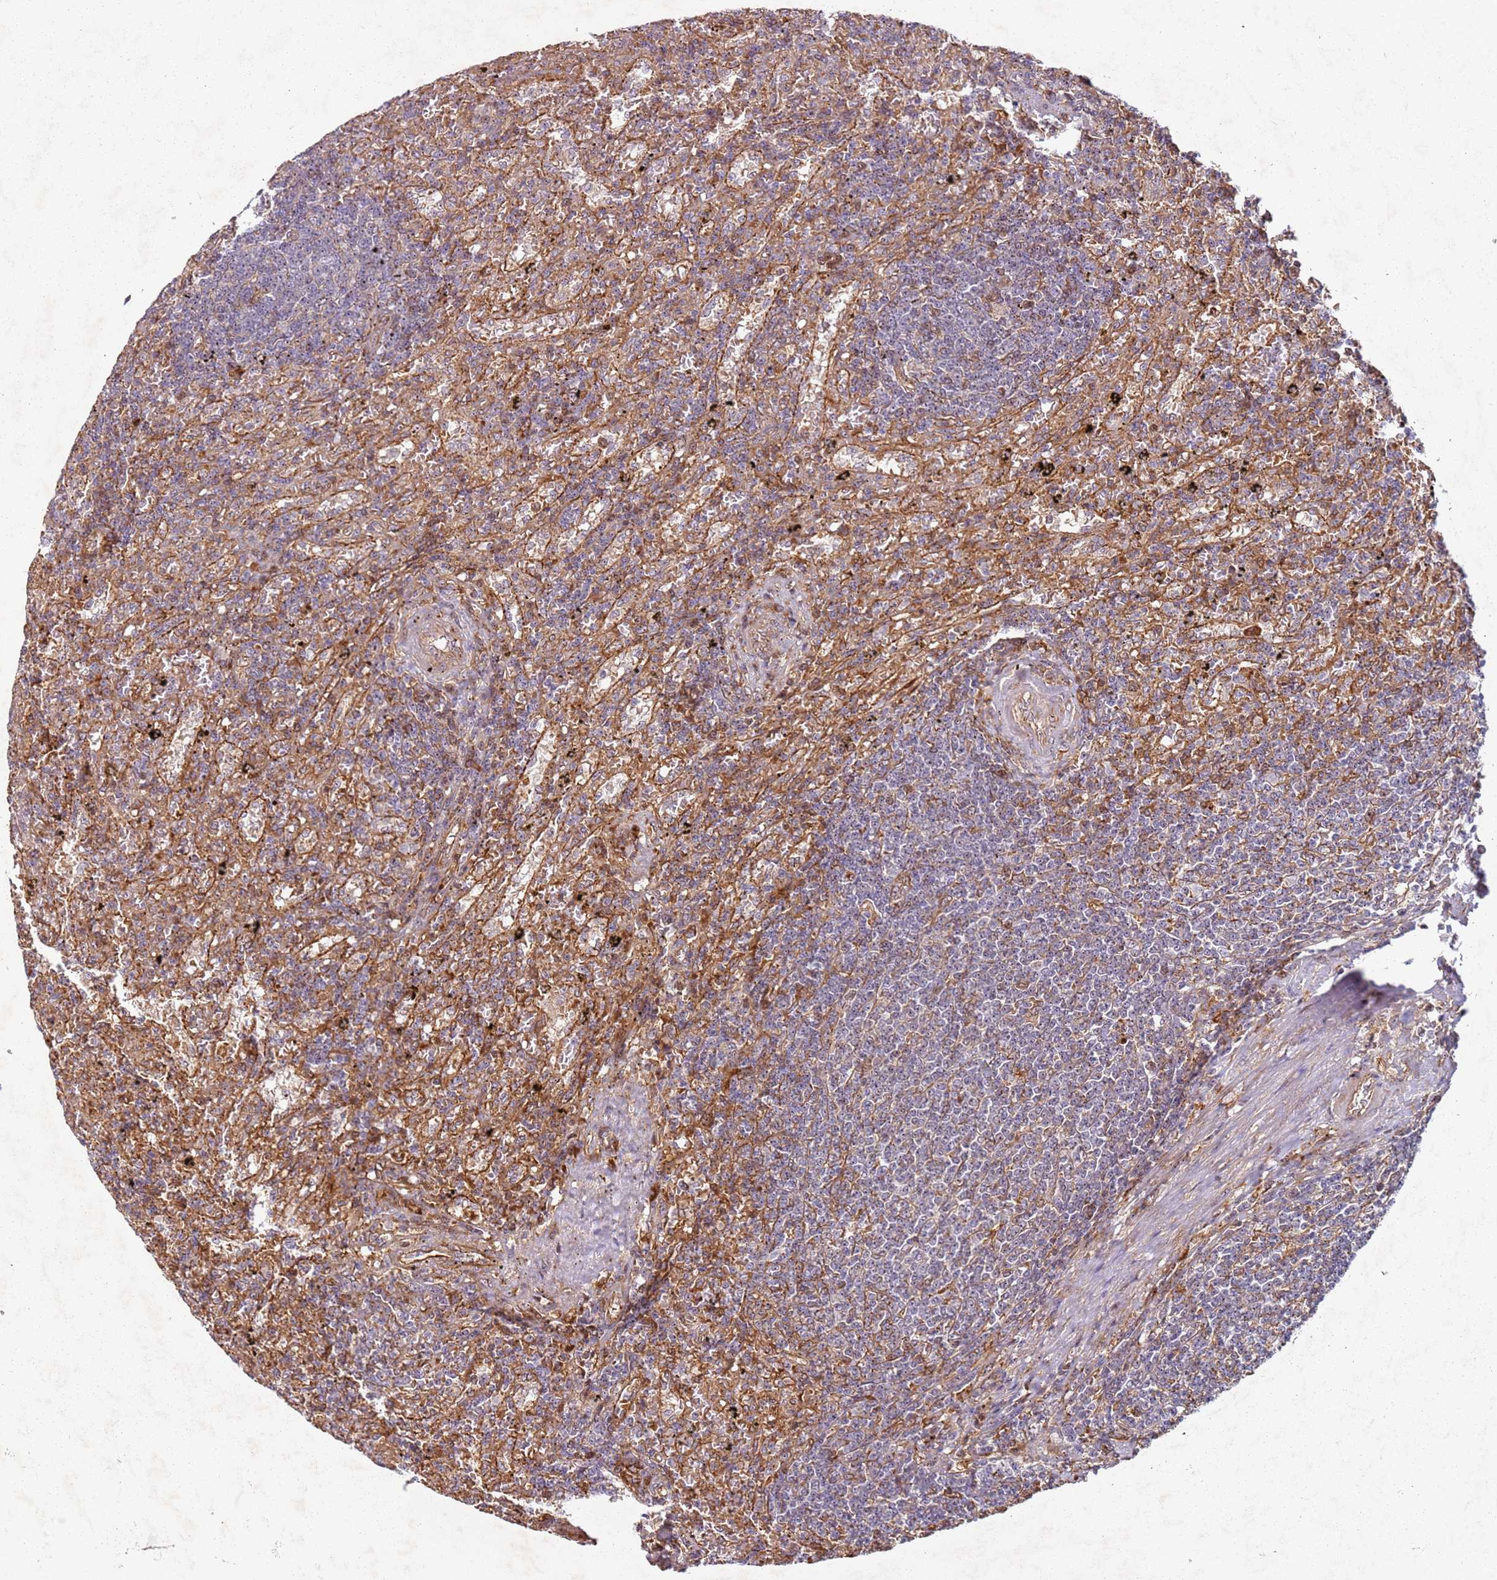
{"staining": {"intensity": "negative", "quantity": "none", "location": "none"}, "tissue": "lymphoma", "cell_type": "Tumor cells", "image_type": "cancer", "snomed": [{"axis": "morphology", "description": "Malignant lymphoma, non-Hodgkin's type, Low grade"}, {"axis": "topography", "description": "Spleen"}], "caption": "Tumor cells show no significant positivity in lymphoma.", "gene": "C2CD4B", "patient": {"sex": "male", "age": 76}}